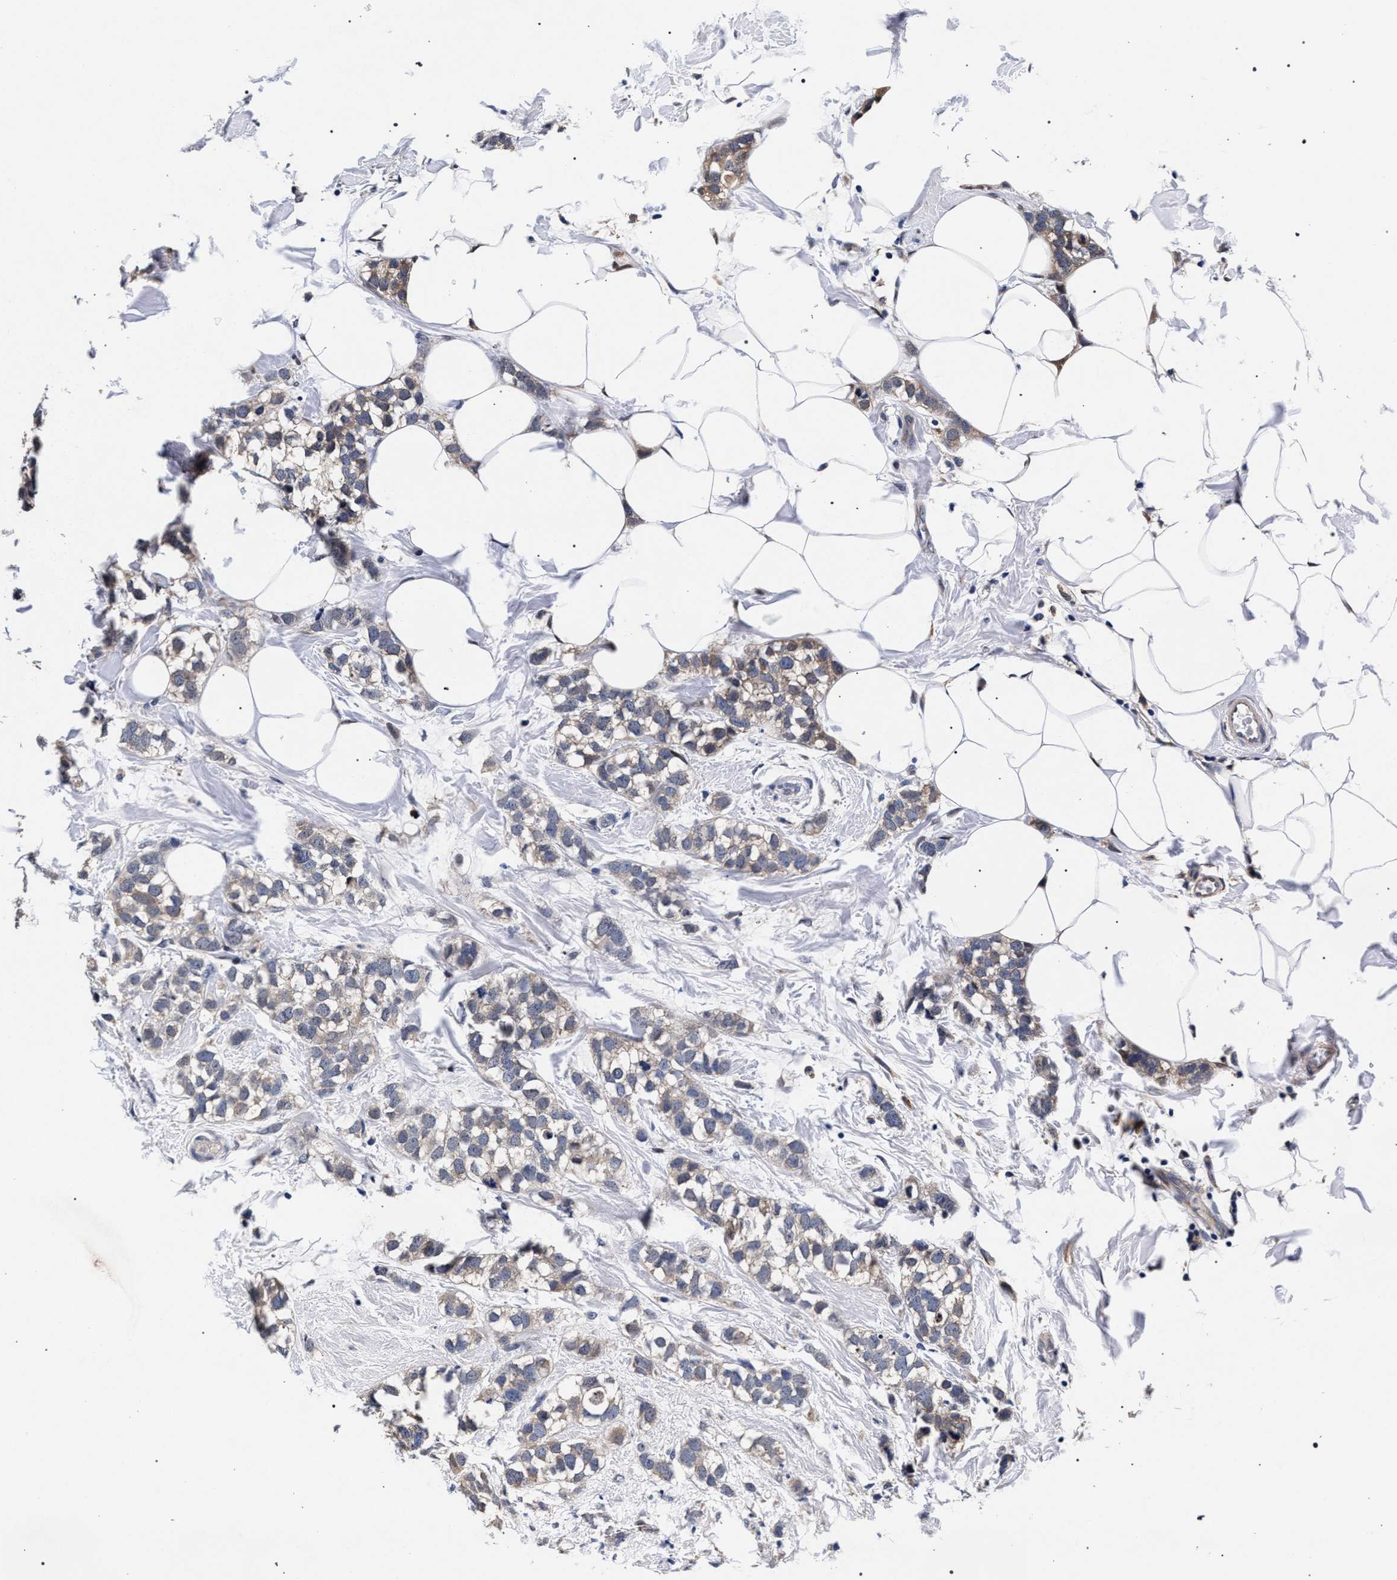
{"staining": {"intensity": "weak", "quantity": "<25%", "location": "cytoplasmic/membranous"}, "tissue": "breast cancer", "cell_type": "Tumor cells", "image_type": "cancer", "snomed": [{"axis": "morphology", "description": "Normal tissue, NOS"}, {"axis": "morphology", "description": "Duct carcinoma"}, {"axis": "topography", "description": "Breast"}], "caption": "A high-resolution micrograph shows IHC staining of intraductal carcinoma (breast), which reveals no significant expression in tumor cells.", "gene": "ZNF462", "patient": {"sex": "female", "age": 50}}